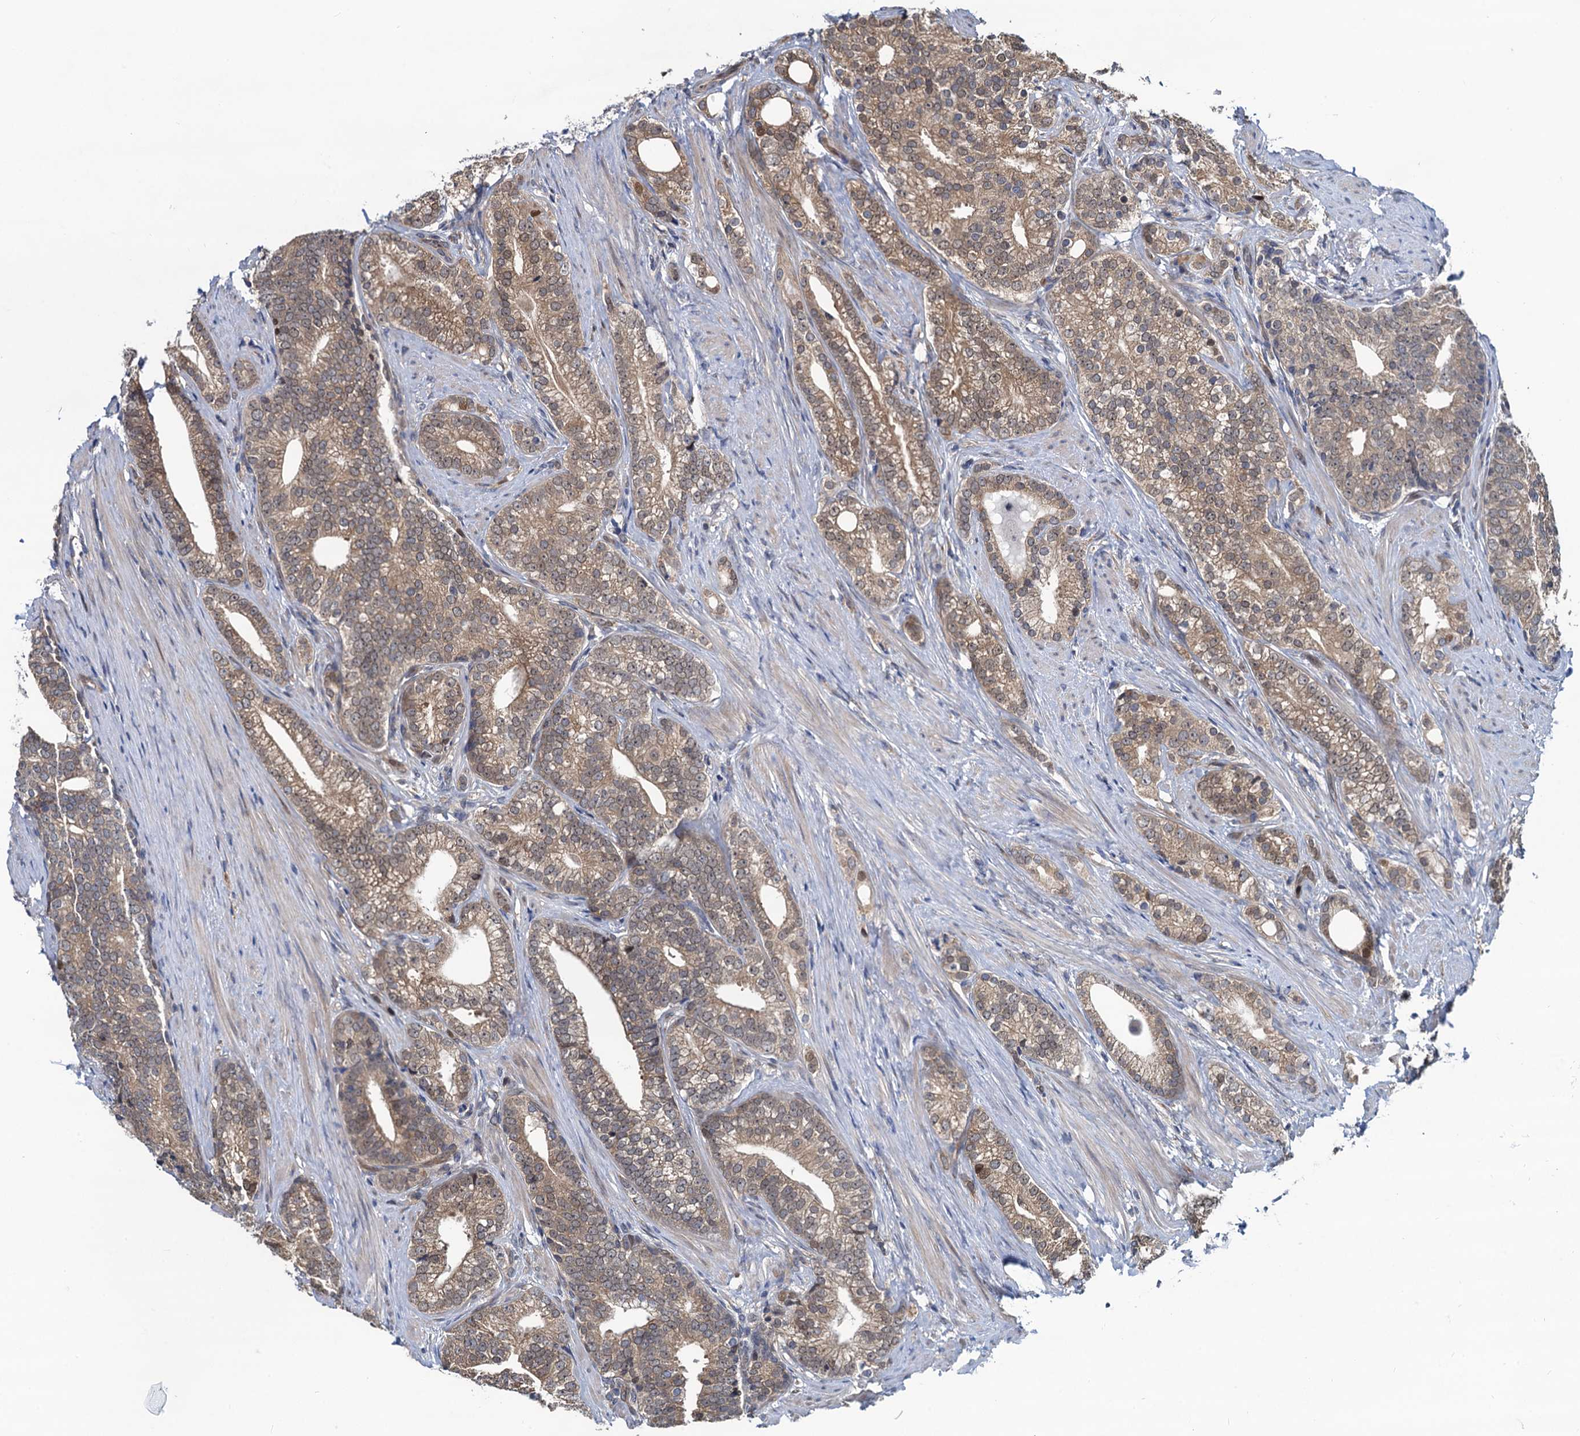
{"staining": {"intensity": "moderate", "quantity": ">75%", "location": "cytoplasmic/membranous"}, "tissue": "prostate cancer", "cell_type": "Tumor cells", "image_type": "cancer", "snomed": [{"axis": "morphology", "description": "Adenocarcinoma, Low grade"}, {"axis": "topography", "description": "Prostate"}], "caption": "This image displays immunohistochemistry (IHC) staining of prostate cancer, with medium moderate cytoplasmic/membranous positivity in about >75% of tumor cells.", "gene": "RNF125", "patient": {"sex": "male", "age": 71}}